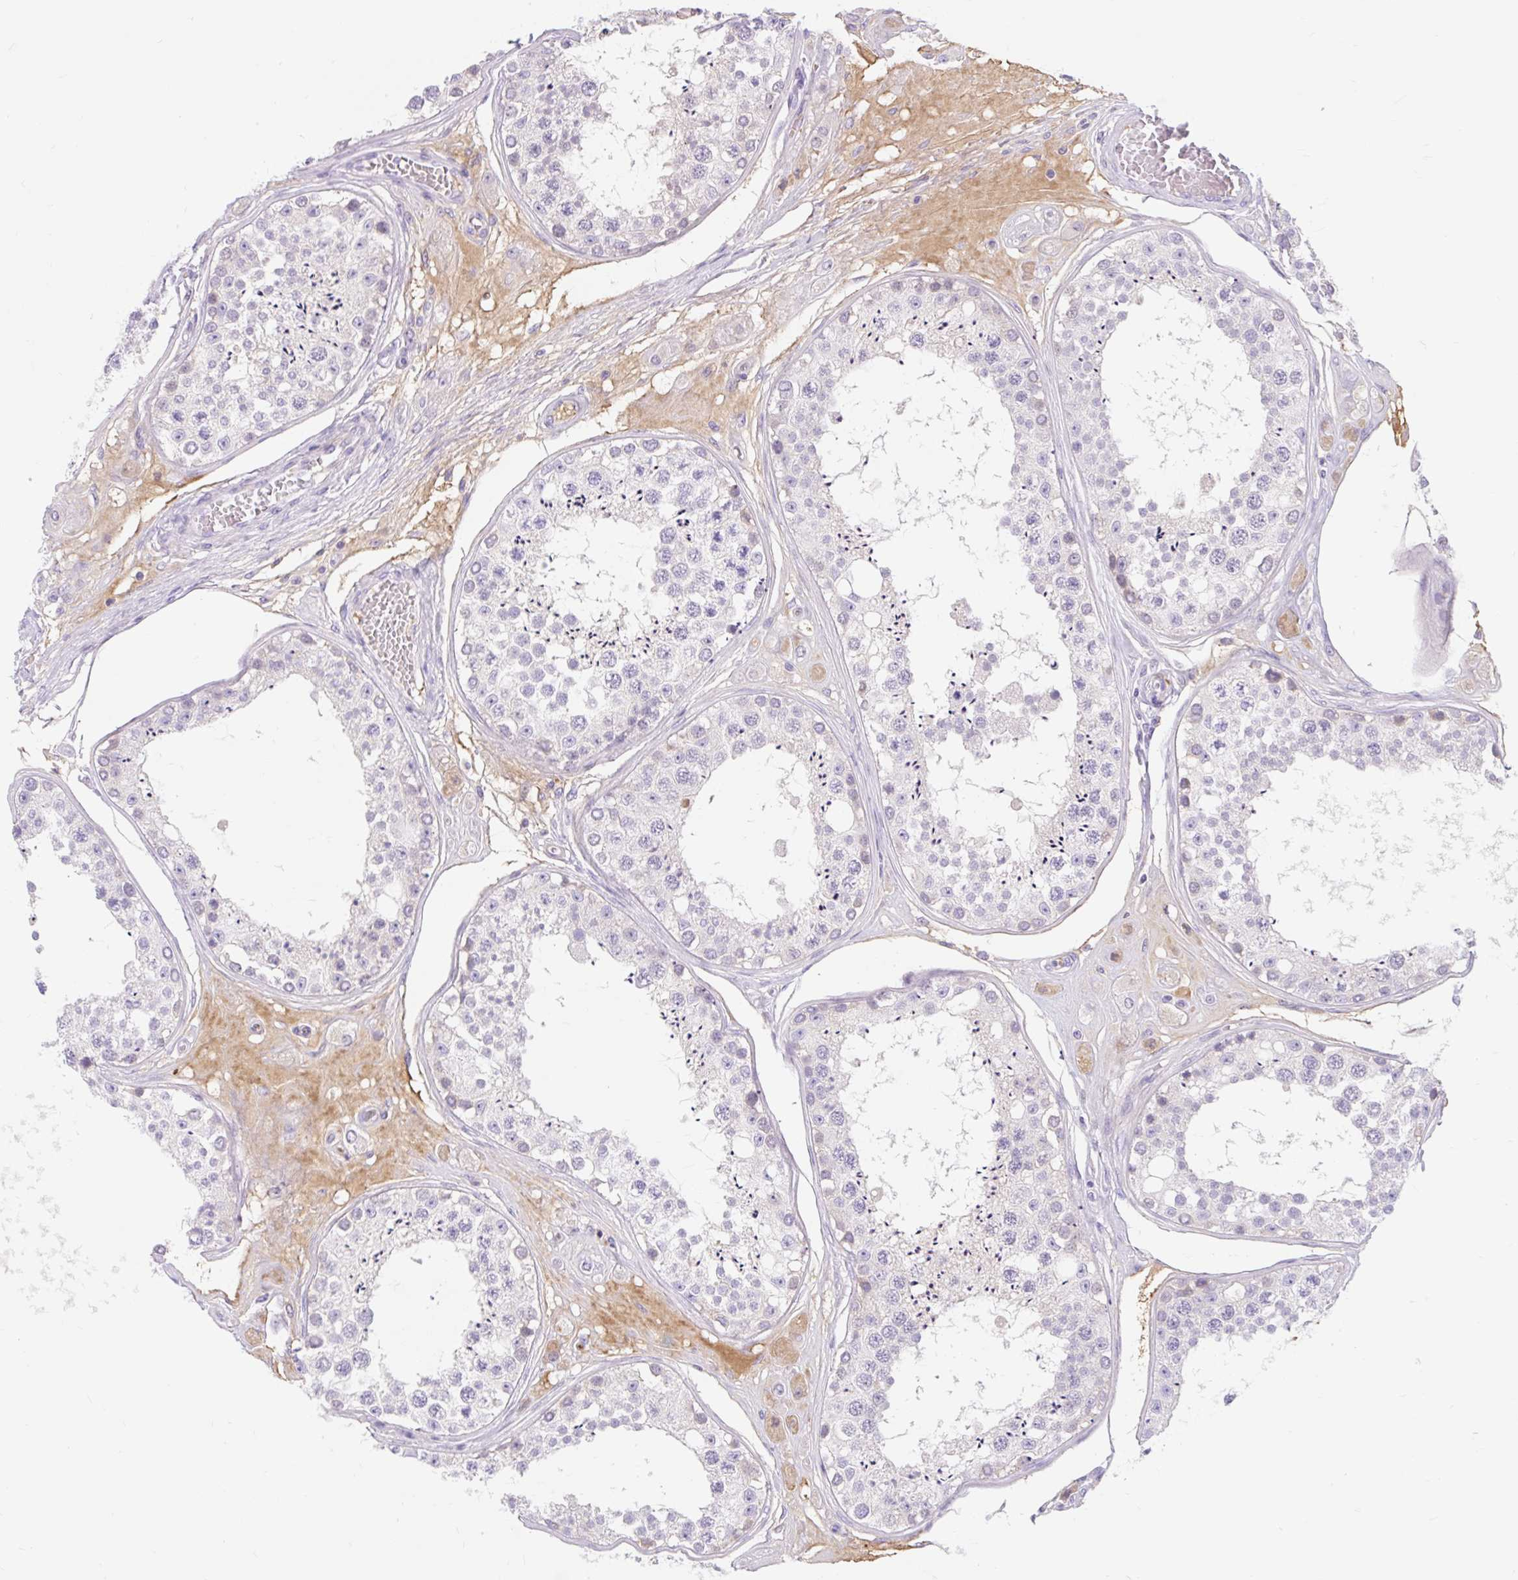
{"staining": {"intensity": "moderate", "quantity": "<25%", "location": "cytoplasmic/membranous"}, "tissue": "testis", "cell_type": "Cells in seminiferous ducts", "image_type": "normal", "snomed": [{"axis": "morphology", "description": "Normal tissue, NOS"}, {"axis": "topography", "description": "Testis"}], "caption": "Brown immunohistochemical staining in benign human testis exhibits moderate cytoplasmic/membranous staining in approximately <25% of cells in seminiferous ducts.", "gene": "SLC28A1", "patient": {"sex": "male", "age": 25}}